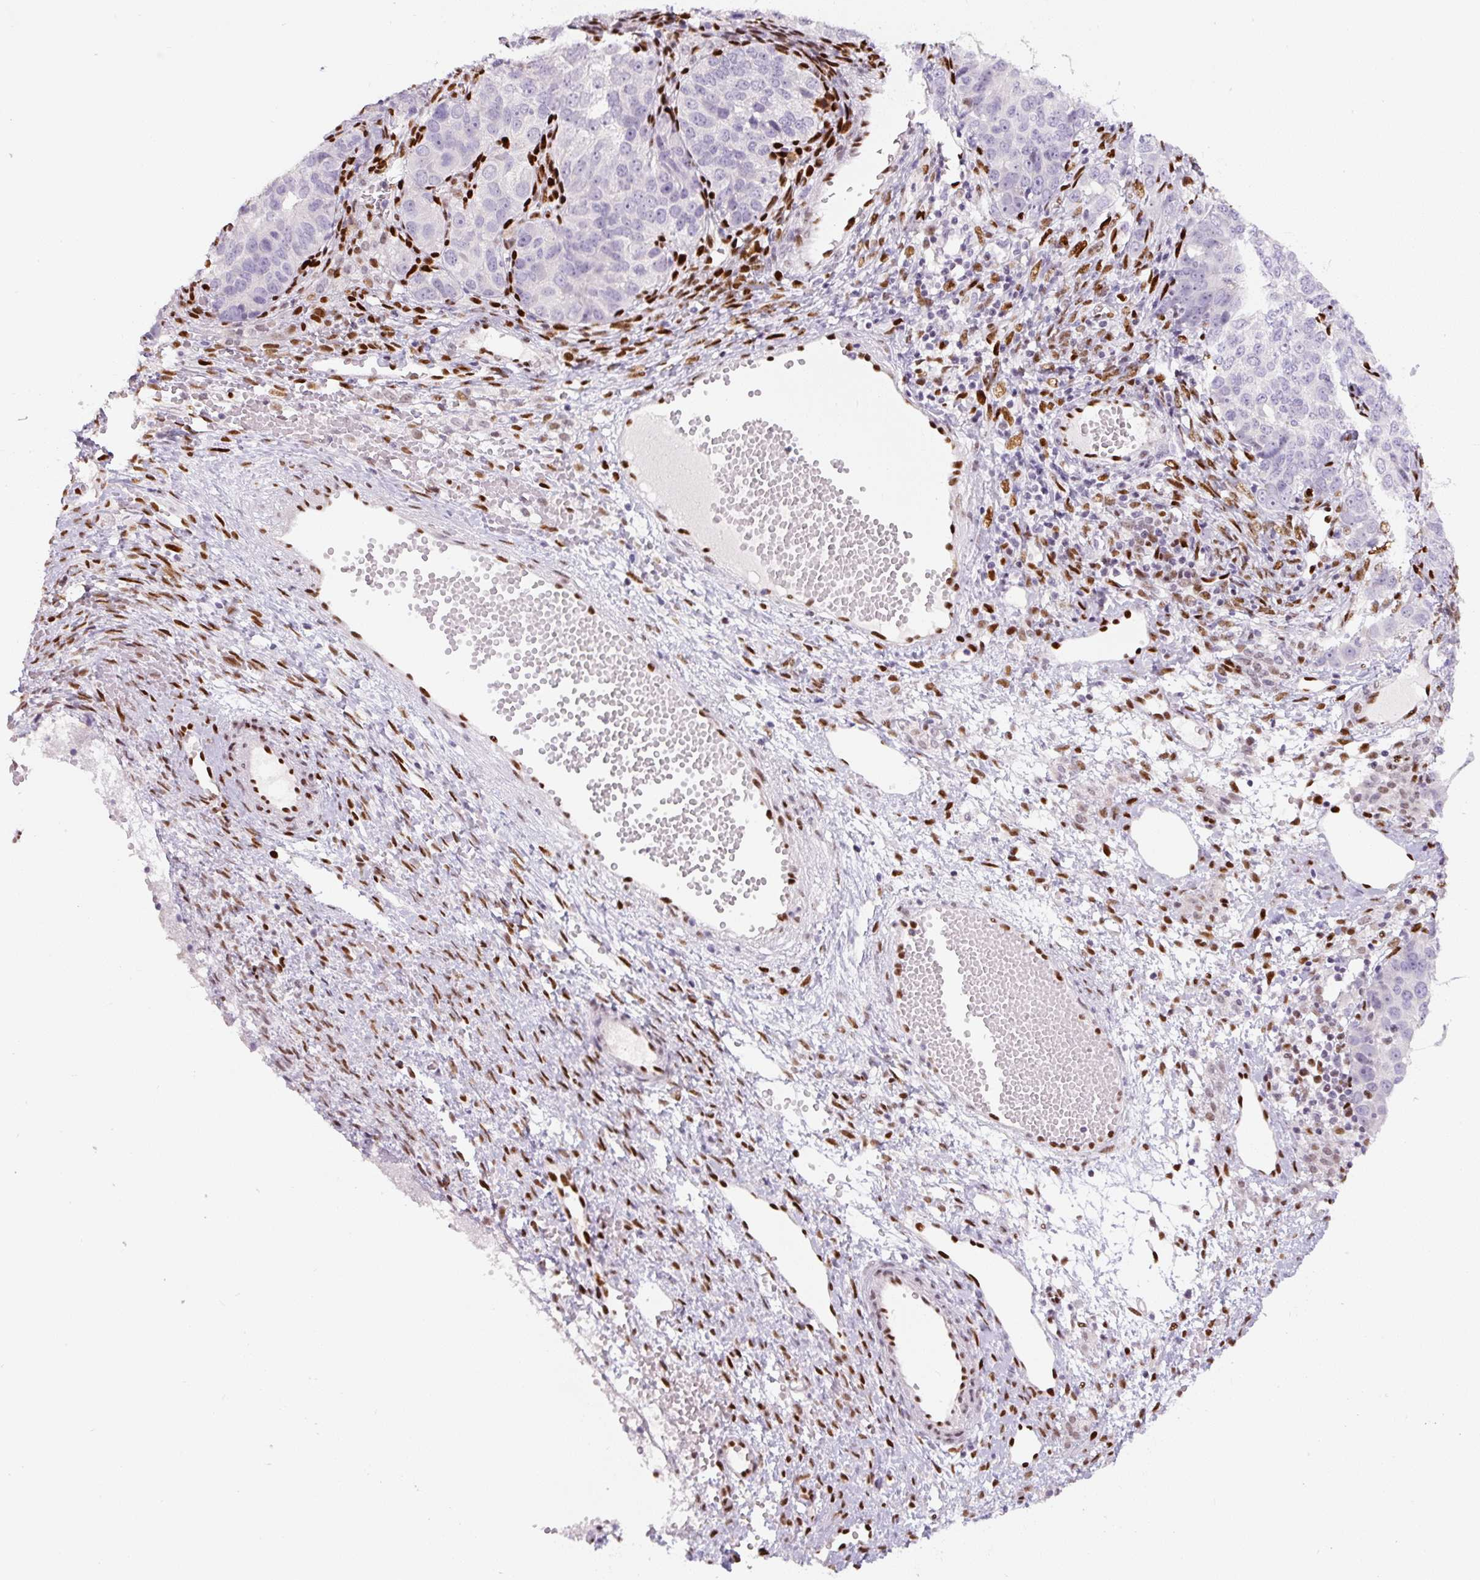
{"staining": {"intensity": "negative", "quantity": "none", "location": "none"}, "tissue": "ovarian cancer", "cell_type": "Tumor cells", "image_type": "cancer", "snomed": [{"axis": "morphology", "description": "Carcinoma, endometroid"}, {"axis": "topography", "description": "Ovary"}], "caption": "A high-resolution image shows immunohistochemistry staining of endometroid carcinoma (ovarian), which shows no significant positivity in tumor cells.", "gene": "ZEB1", "patient": {"sex": "female", "age": 51}}